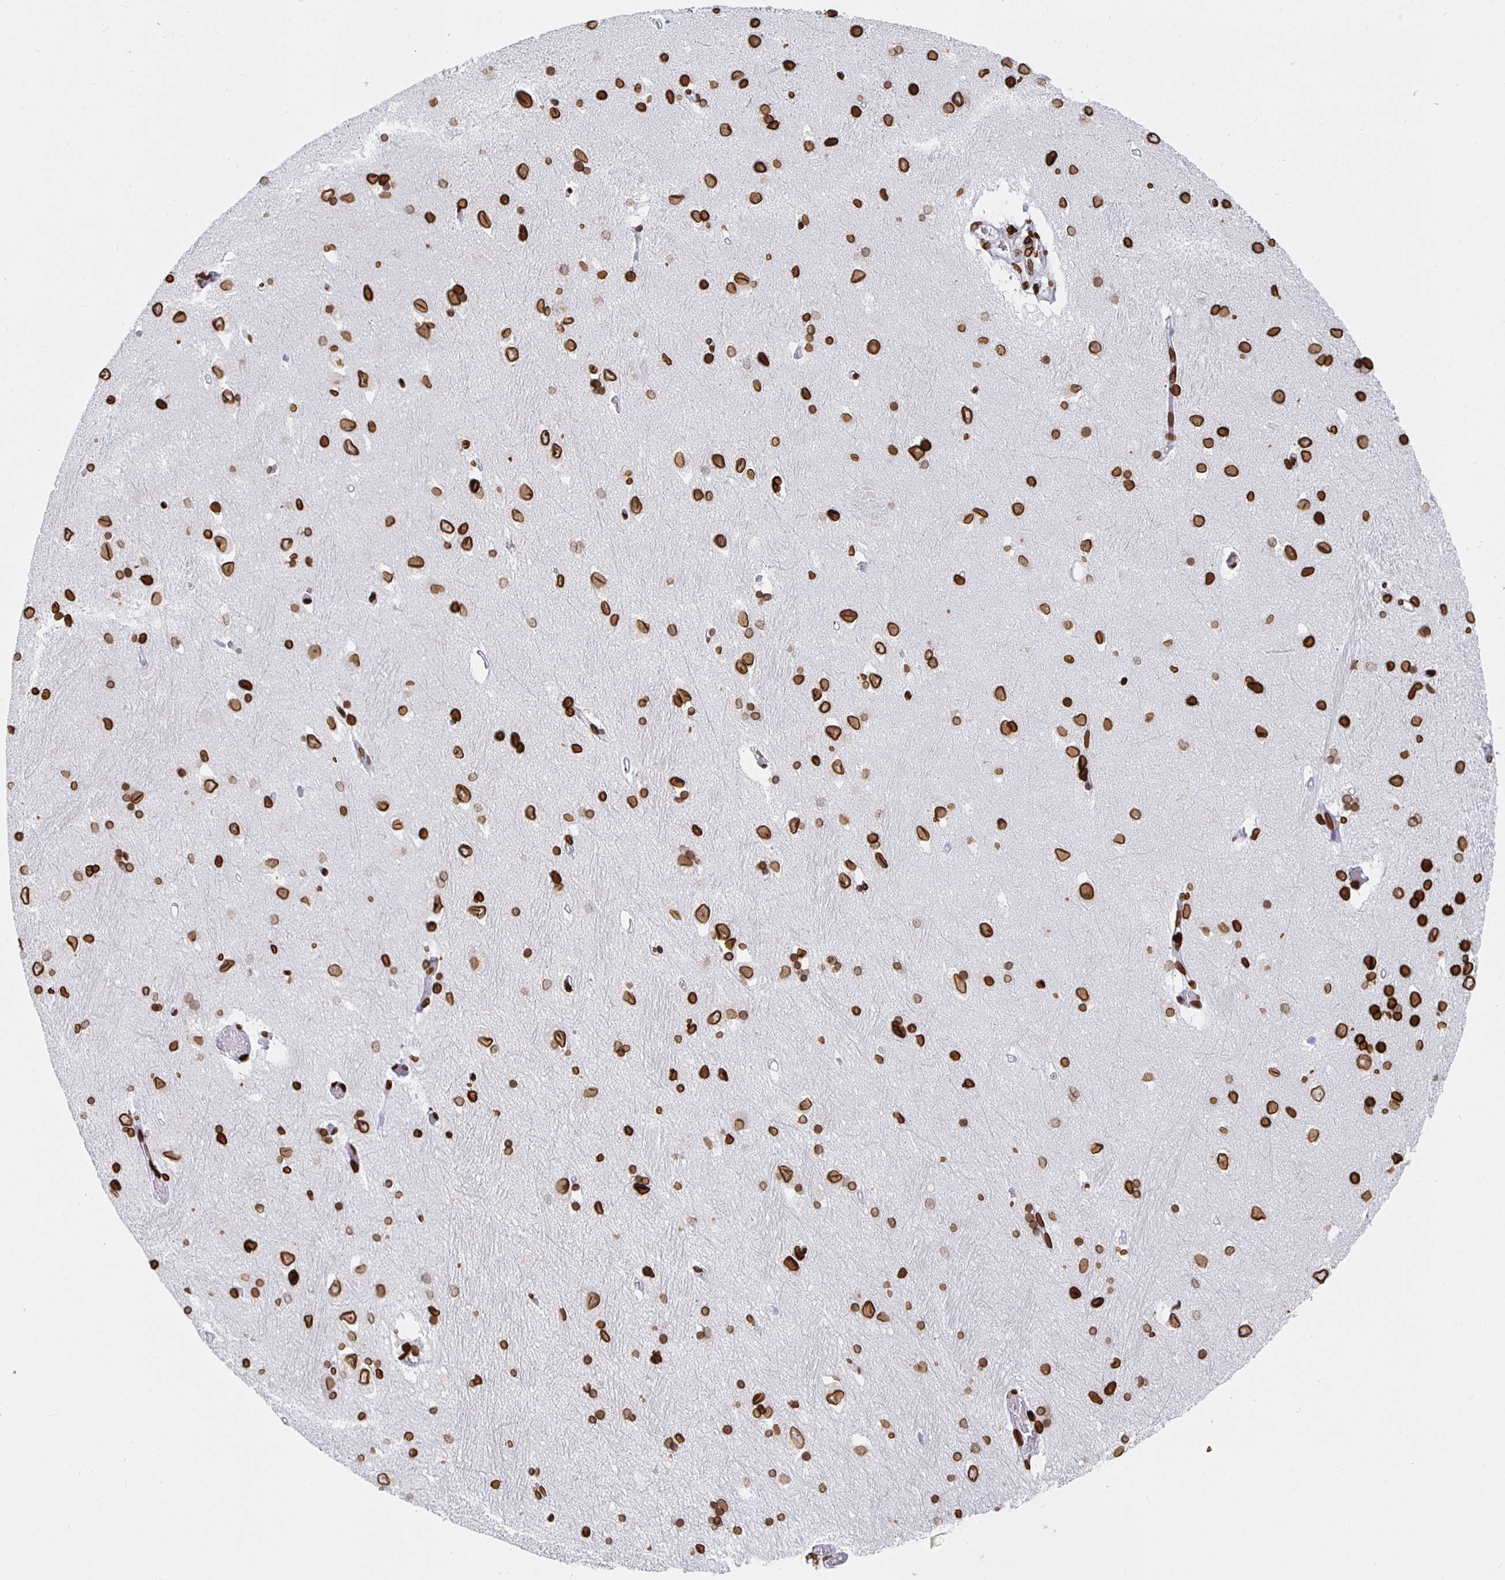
{"staining": {"intensity": "strong", "quantity": ">75%", "location": "cytoplasmic/membranous,nuclear"}, "tissue": "caudate", "cell_type": "Glial cells", "image_type": "normal", "snomed": [{"axis": "morphology", "description": "Normal tissue, NOS"}, {"axis": "topography", "description": "Lateral ventricle wall"}, {"axis": "topography", "description": "Hippocampus"}], "caption": "About >75% of glial cells in normal human caudate reveal strong cytoplasmic/membranous,nuclear protein staining as visualized by brown immunohistochemical staining.", "gene": "LMNB1", "patient": {"sex": "female", "age": 63}}